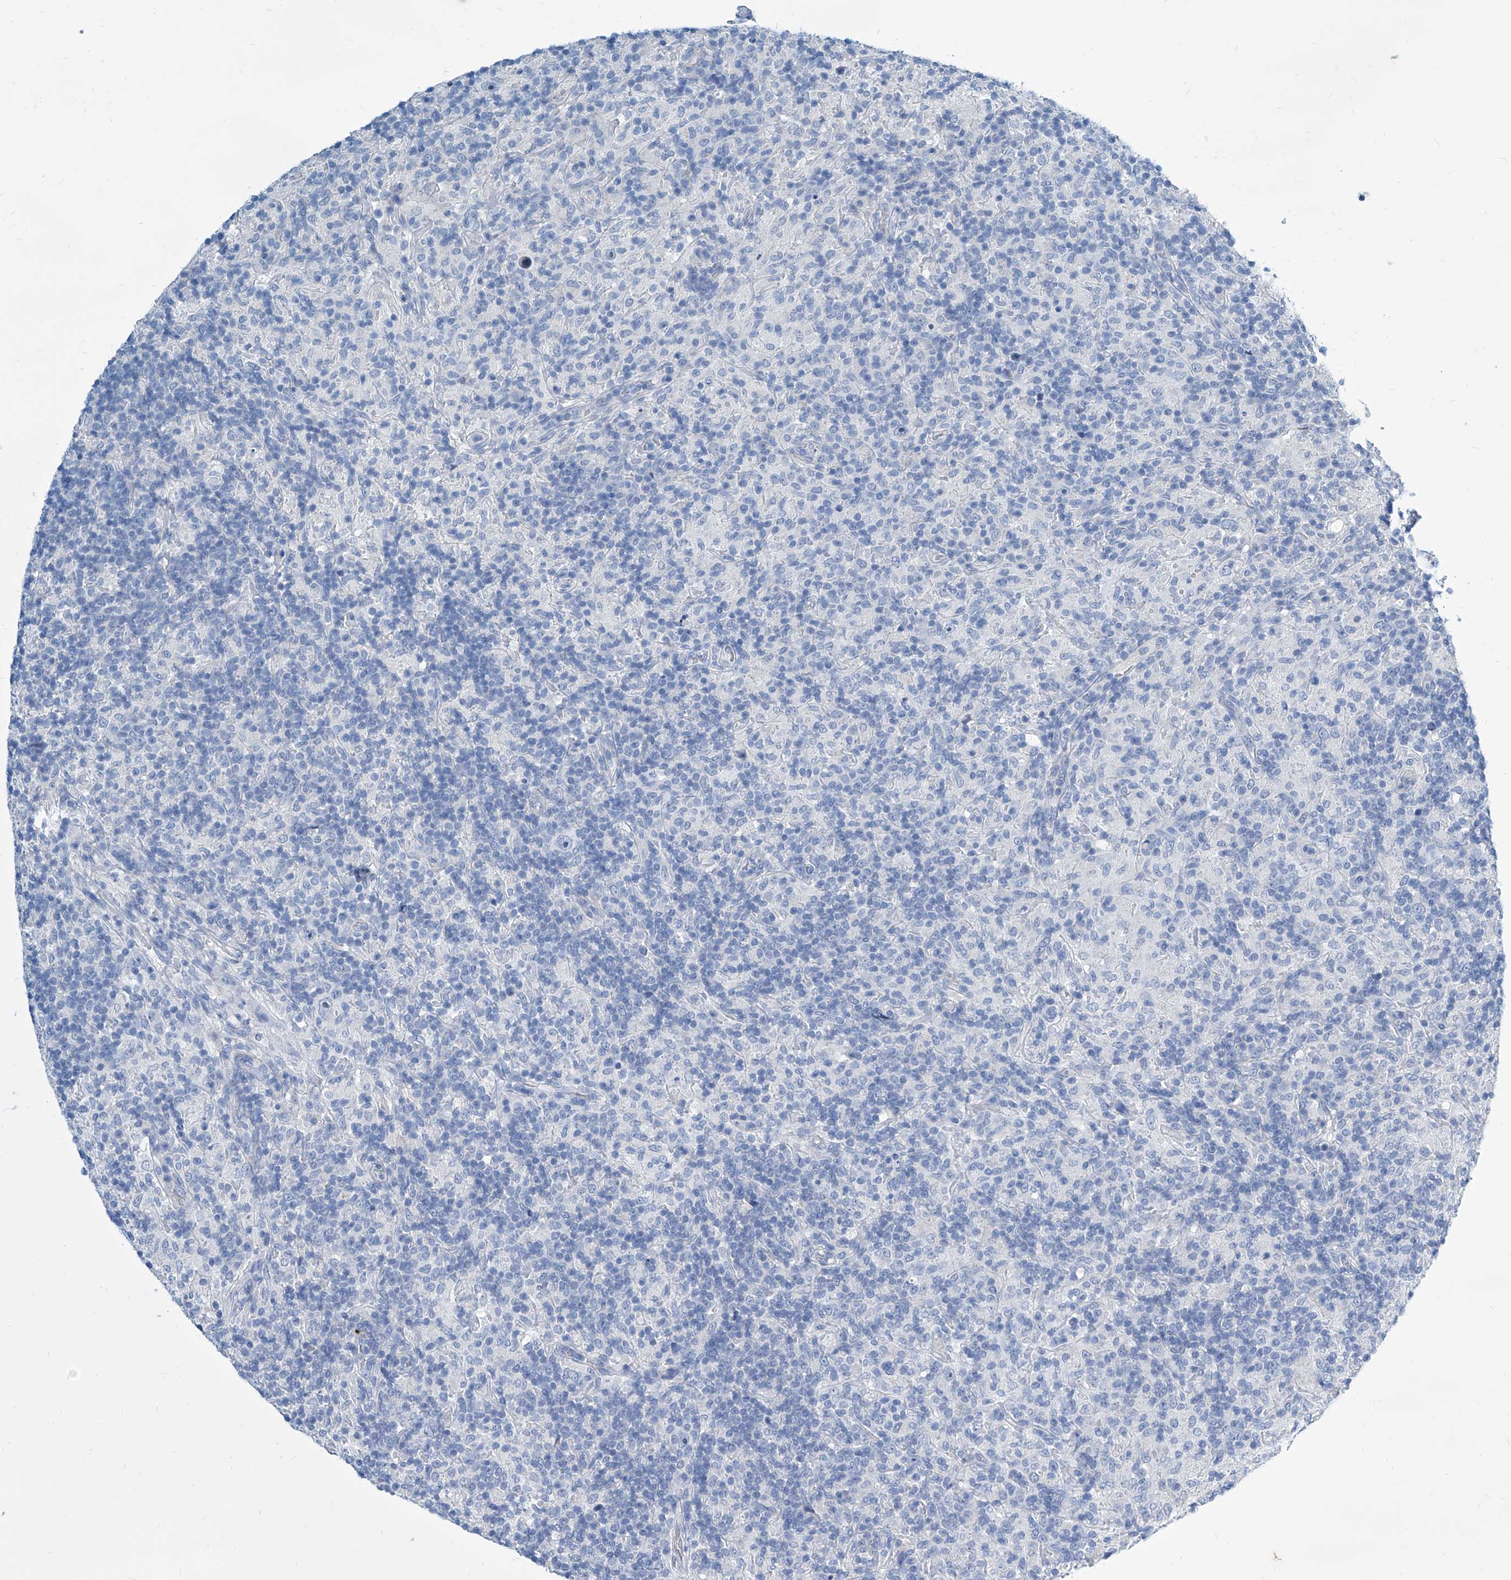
{"staining": {"intensity": "negative", "quantity": "none", "location": "none"}, "tissue": "lymphoma", "cell_type": "Tumor cells", "image_type": "cancer", "snomed": [{"axis": "morphology", "description": "Hodgkin's disease, NOS"}, {"axis": "topography", "description": "Lymph node"}], "caption": "A high-resolution image shows immunohistochemistry (IHC) staining of Hodgkin's disease, which demonstrates no significant positivity in tumor cells.", "gene": "ZNF519", "patient": {"sex": "male", "age": 70}}